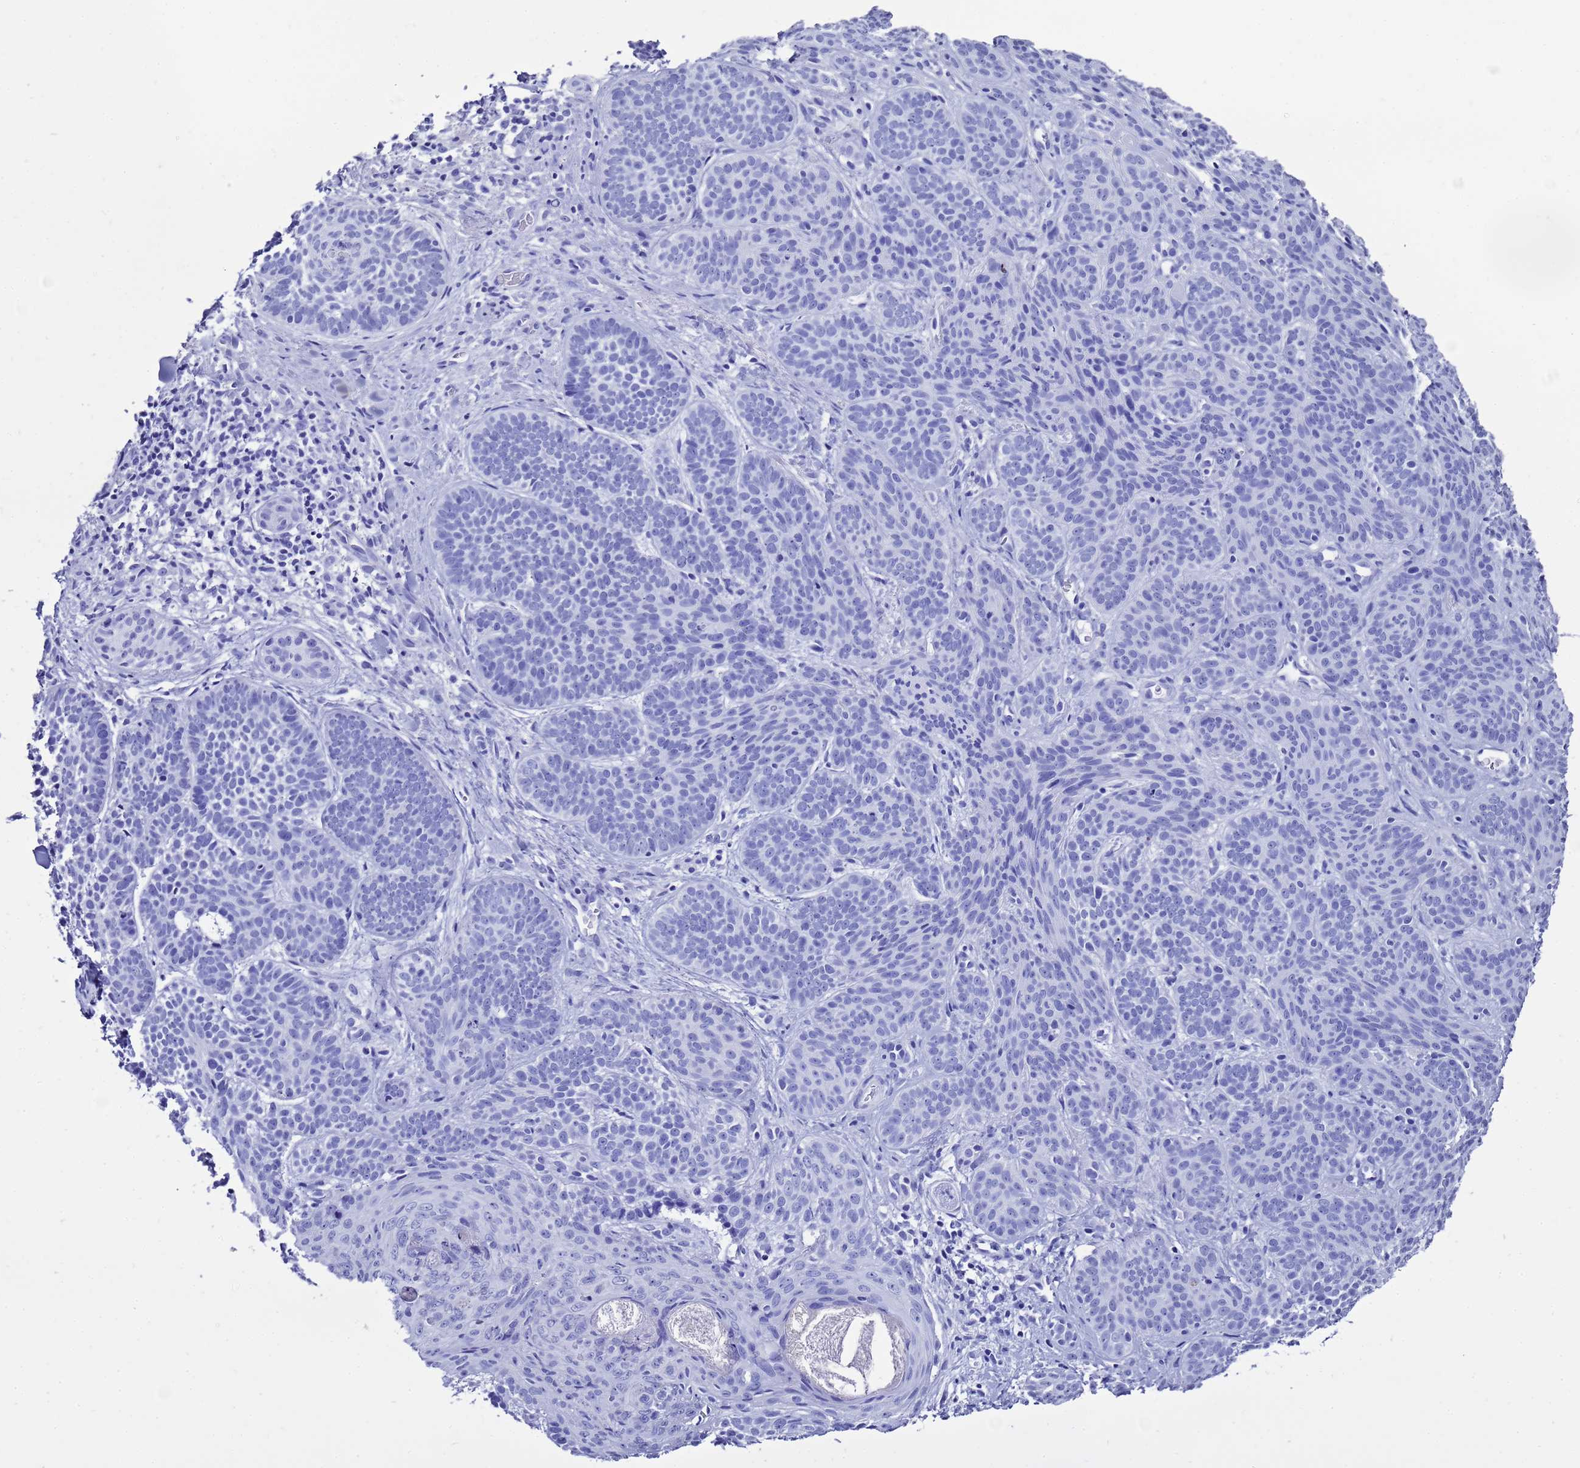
{"staining": {"intensity": "negative", "quantity": "none", "location": "none"}, "tissue": "skin cancer", "cell_type": "Tumor cells", "image_type": "cancer", "snomed": [{"axis": "morphology", "description": "Basal cell carcinoma"}, {"axis": "topography", "description": "Skin"}], "caption": "Human skin cancer (basal cell carcinoma) stained for a protein using immunohistochemistry reveals no positivity in tumor cells.", "gene": "LIPF", "patient": {"sex": "male", "age": 85}}